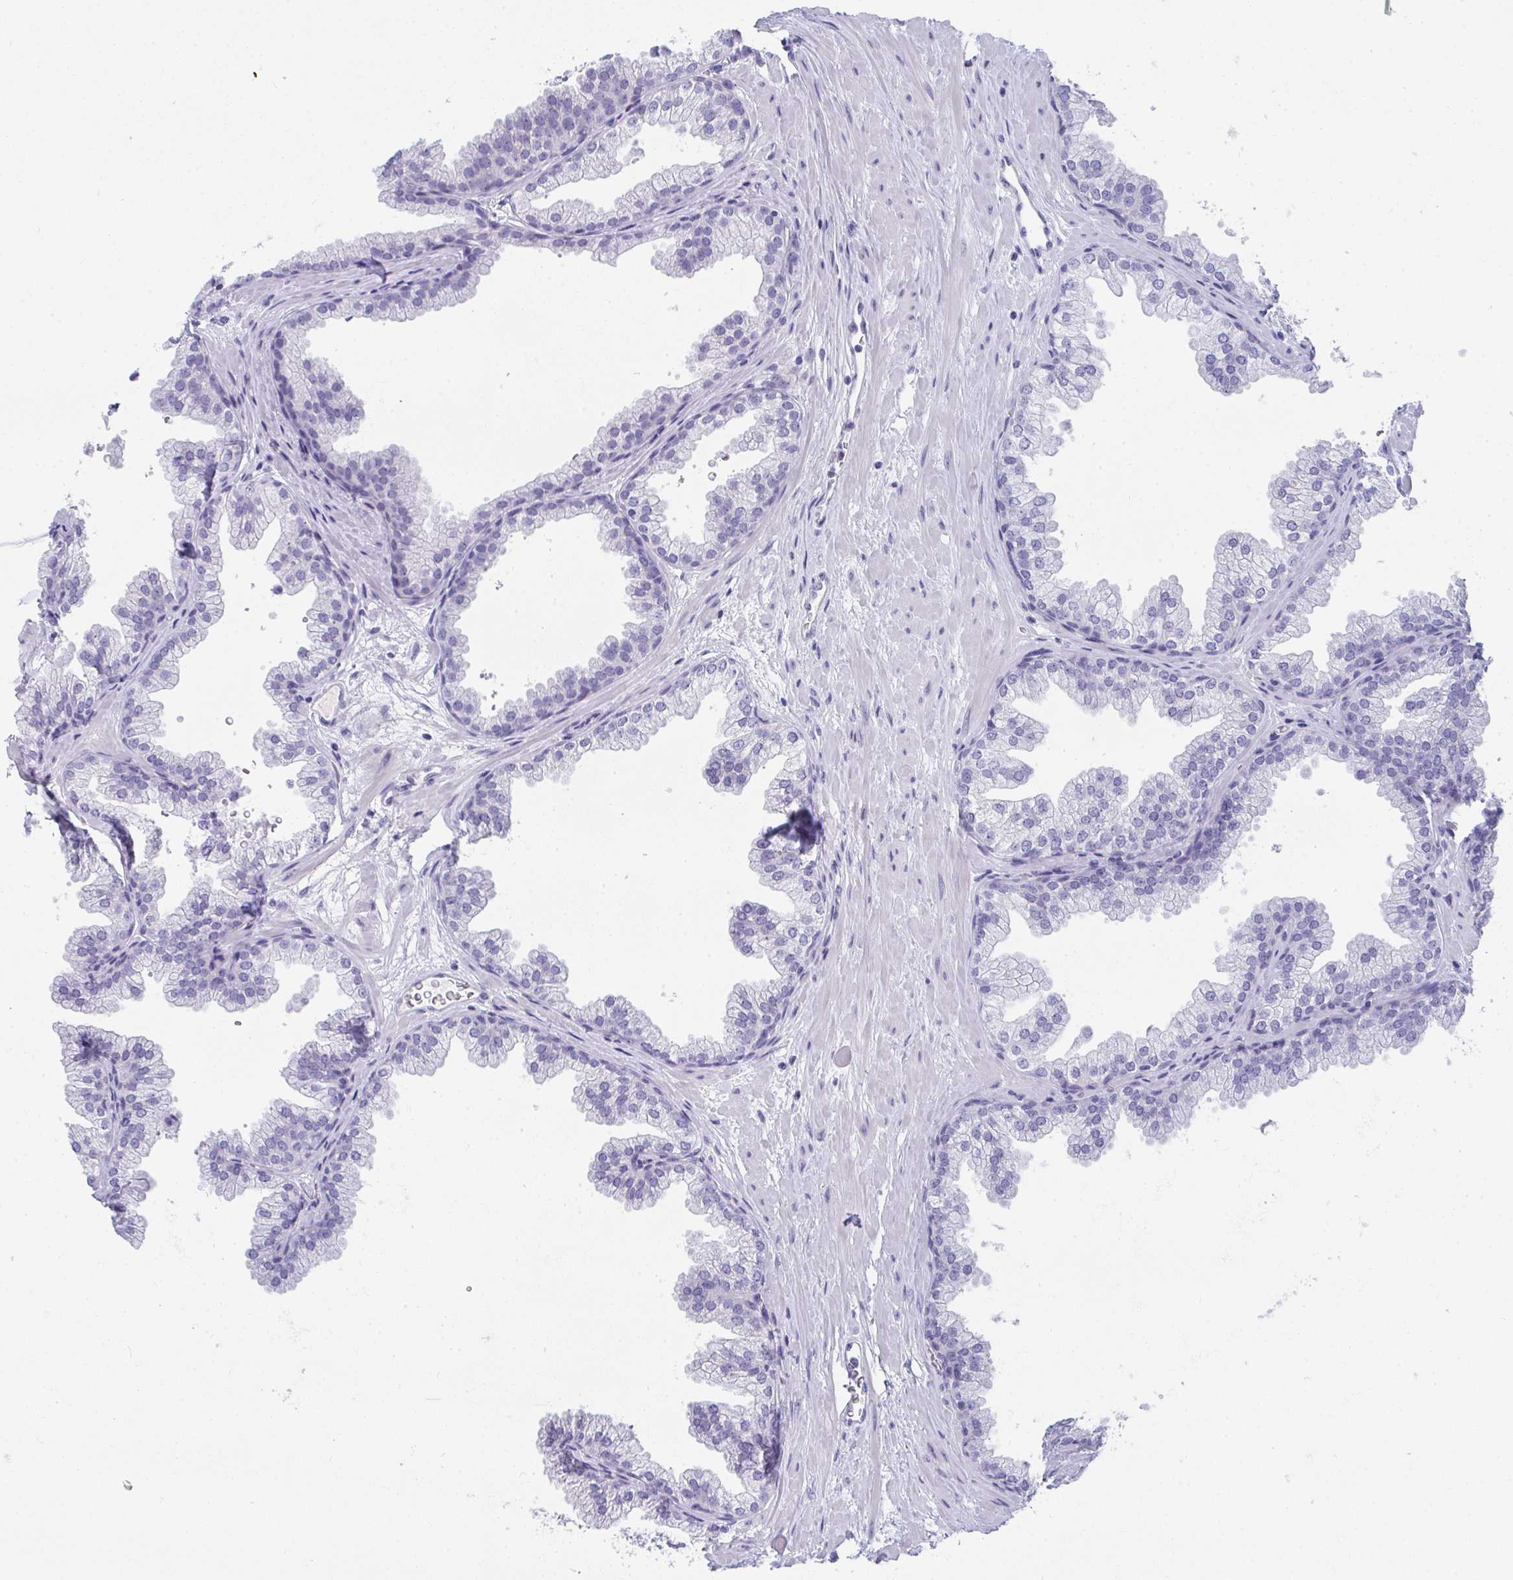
{"staining": {"intensity": "negative", "quantity": "none", "location": "none"}, "tissue": "prostate", "cell_type": "Glandular cells", "image_type": "normal", "snomed": [{"axis": "morphology", "description": "Normal tissue, NOS"}, {"axis": "topography", "description": "Prostate"}], "caption": "Micrograph shows no significant protein positivity in glandular cells of benign prostate.", "gene": "TTC30A", "patient": {"sex": "male", "age": 37}}